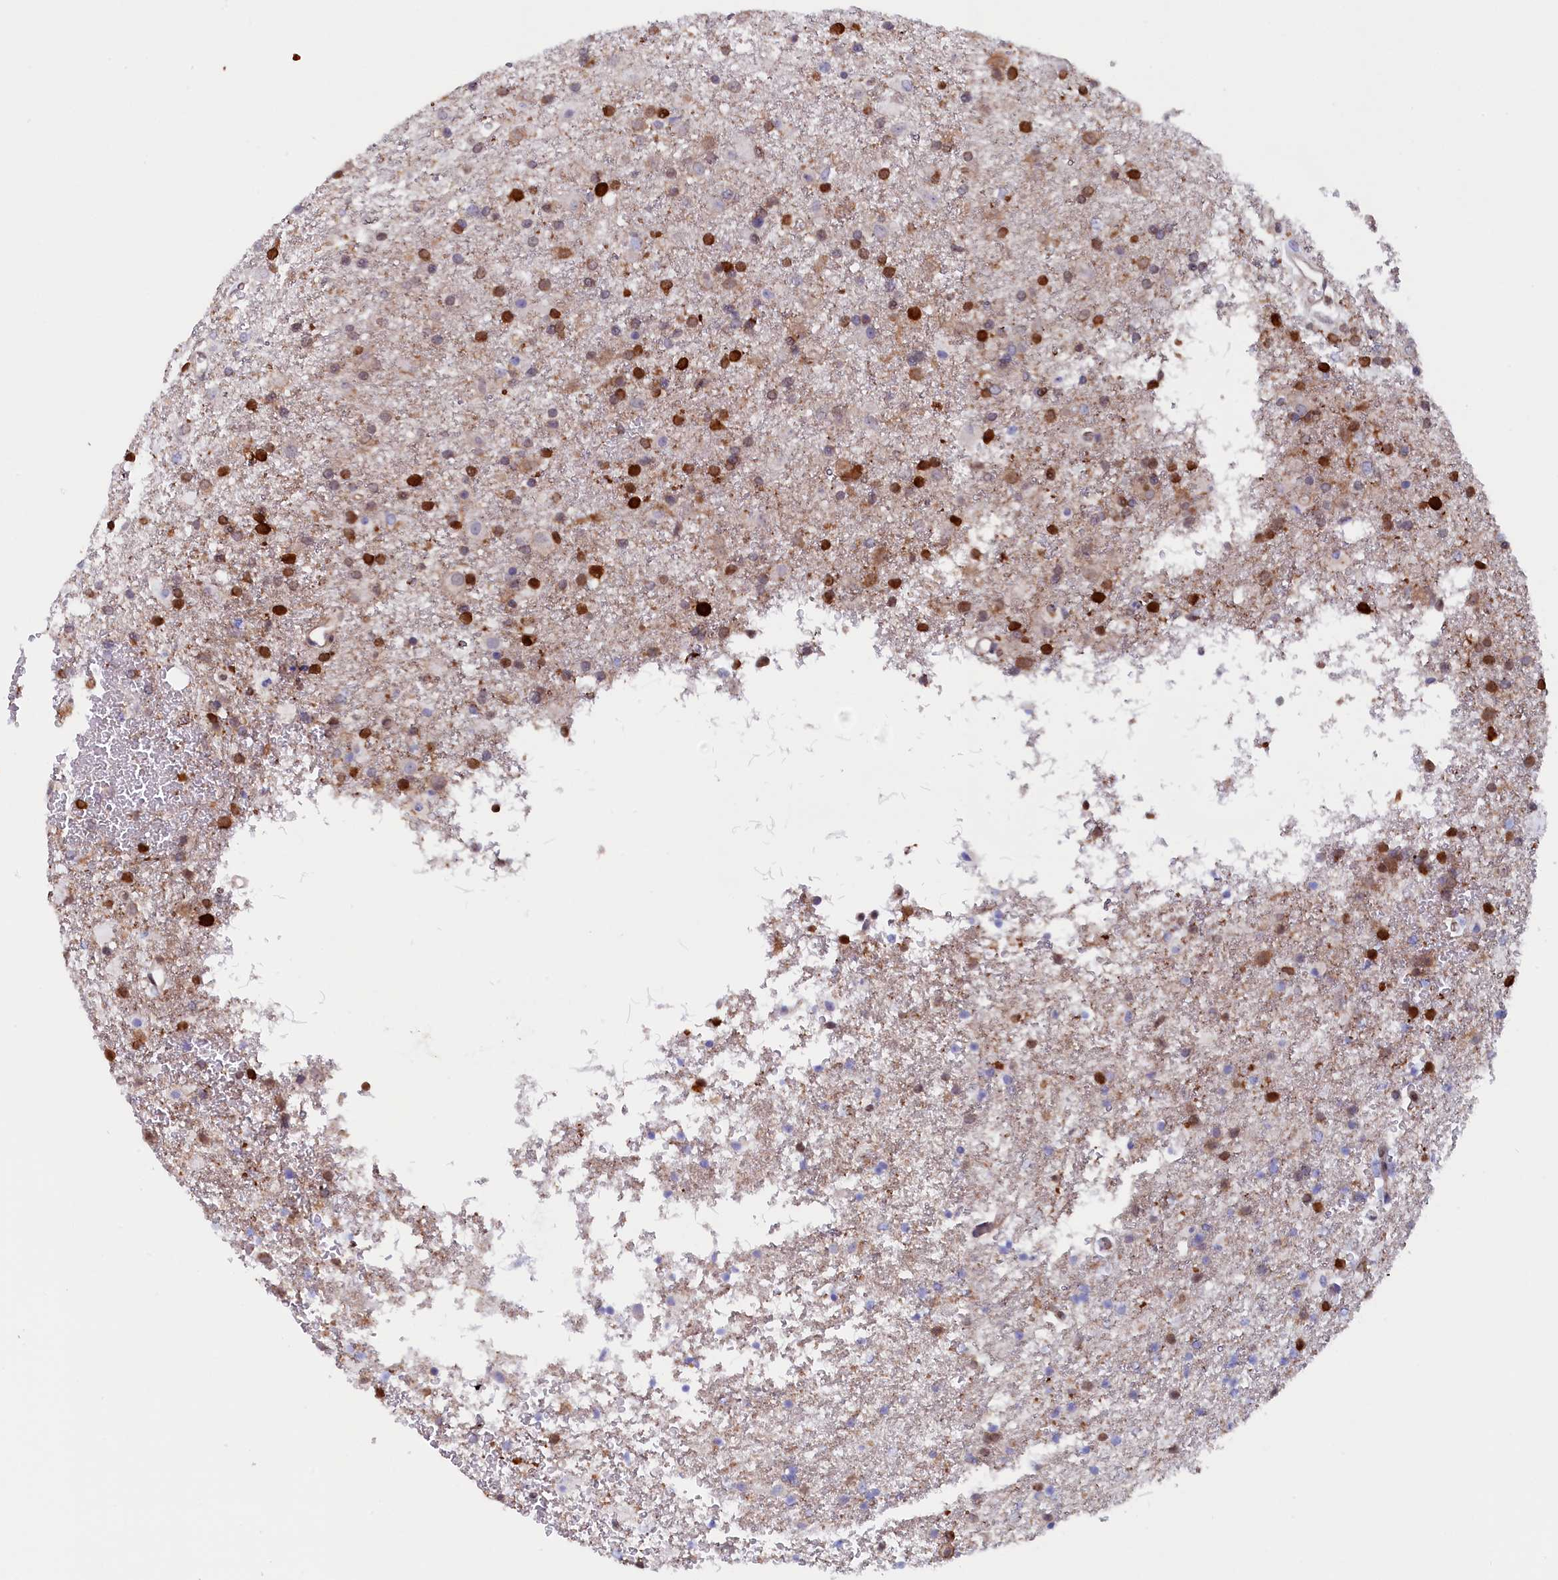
{"staining": {"intensity": "strong", "quantity": "25%-75%", "location": "cytoplasmic/membranous"}, "tissue": "glioma", "cell_type": "Tumor cells", "image_type": "cancer", "snomed": [{"axis": "morphology", "description": "Glioma, malignant, Low grade"}, {"axis": "topography", "description": "Brain"}], "caption": "High-magnification brightfield microscopy of malignant low-grade glioma stained with DAB (brown) and counterstained with hematoxylin (blue). tumor cells exhibit strong cytoplasmic/membranous positivity is appreciated in about25%-75% of cells.", "gene": "JPT2", "patient": {"sex": "male", "age": 65}}